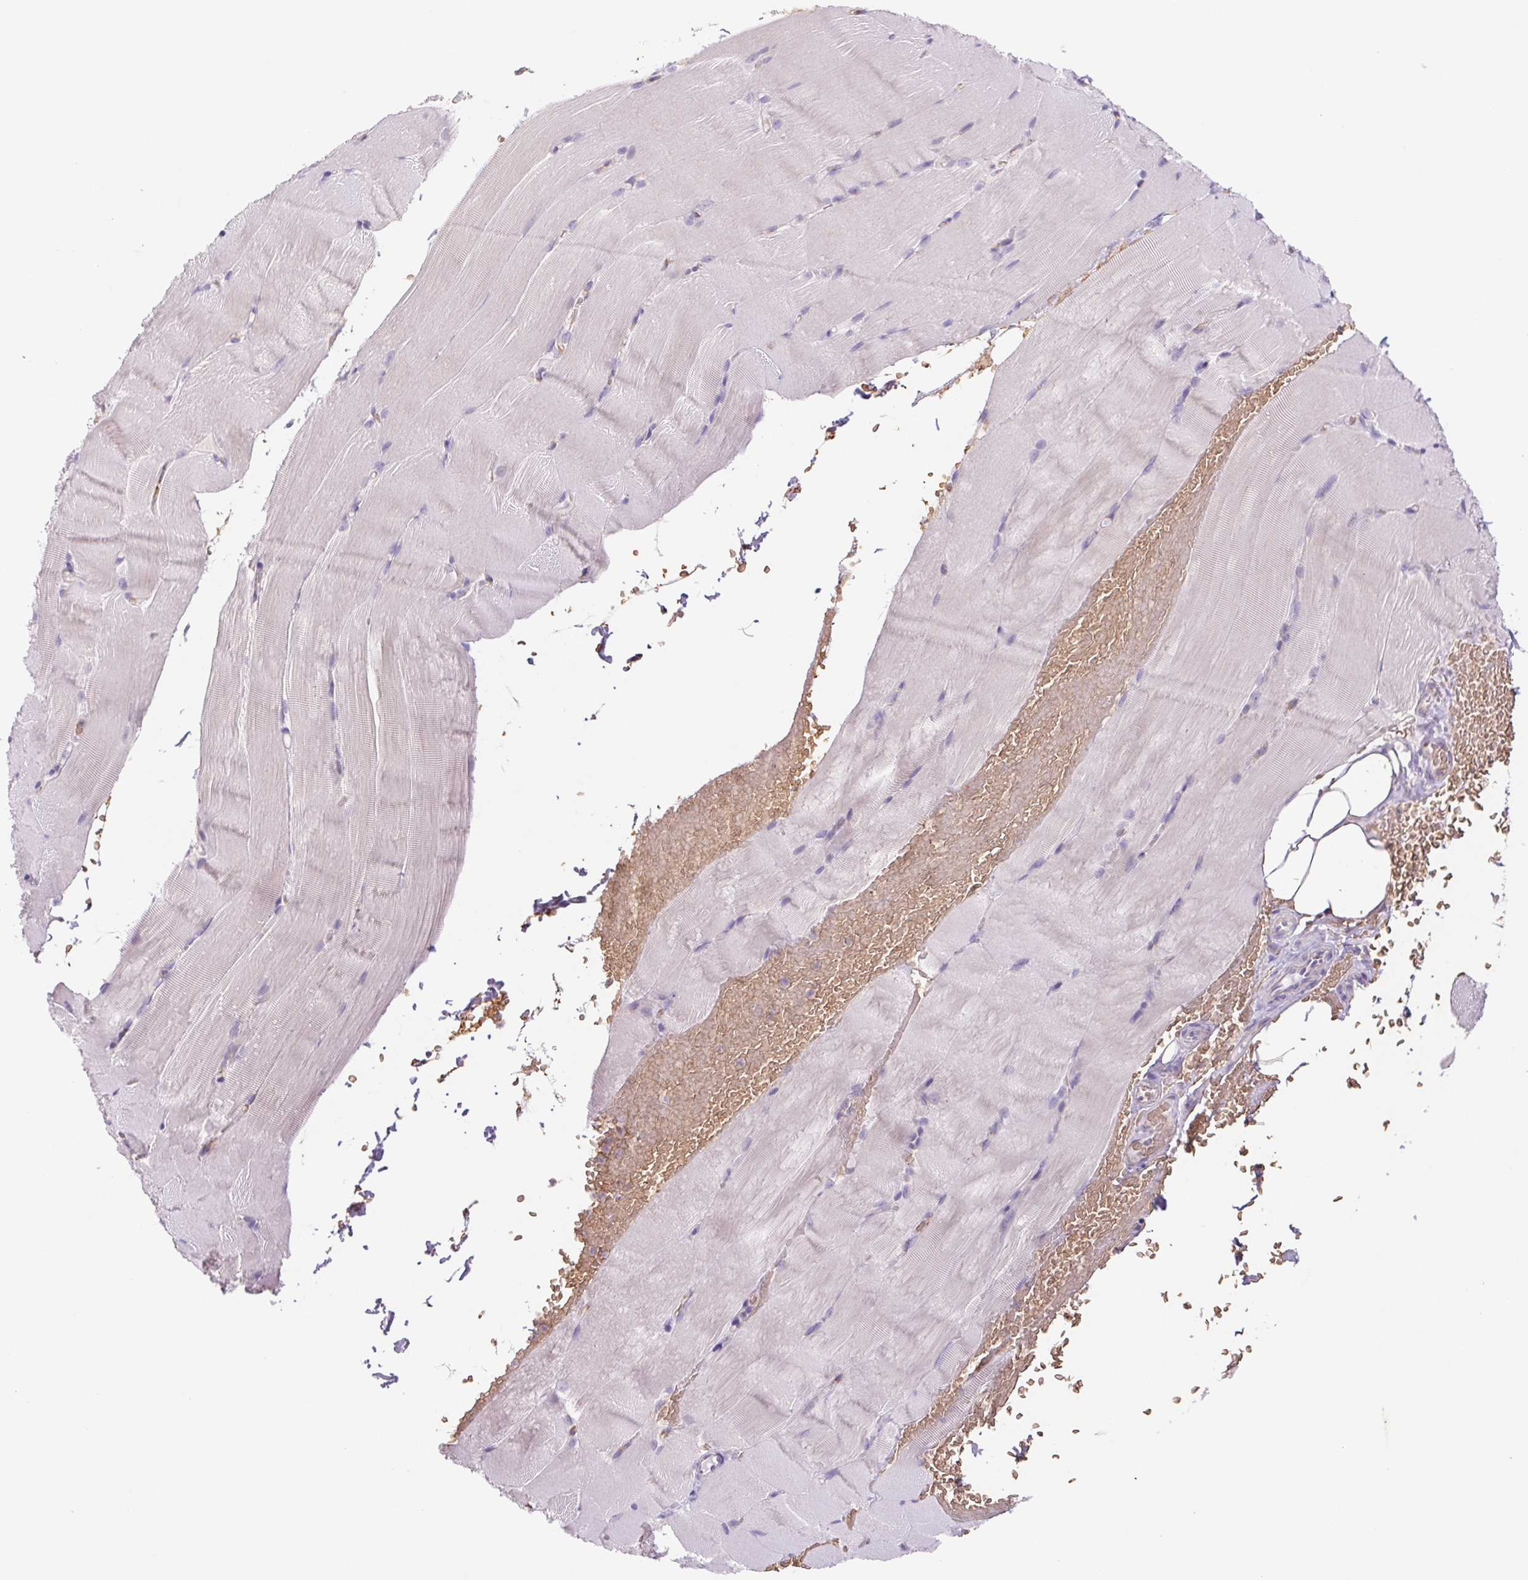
{"staining": {"intensity": "negative", "quantity": "none", "location": "none"}, "tissue": "skeletal muscle", "cell_type": "Myocytes", "image_type": "normal", "snomed": [{"axis": "morphology", "description": "Normal tissue, NOS"}, {"axis": "topography", "description": "Skeletal muscle"}], "caption": "This is a histopathology image of immunohistochemistry staining of benign skeletal muscle, which shows no expression in myocytes. (DAB (3,3'-diaminobenzidine) immunohistochemistry visualized using brightfield microscopy, high magnification).", "gene": "IGFL3", "patient": {"sex": "female", "age": 37}}